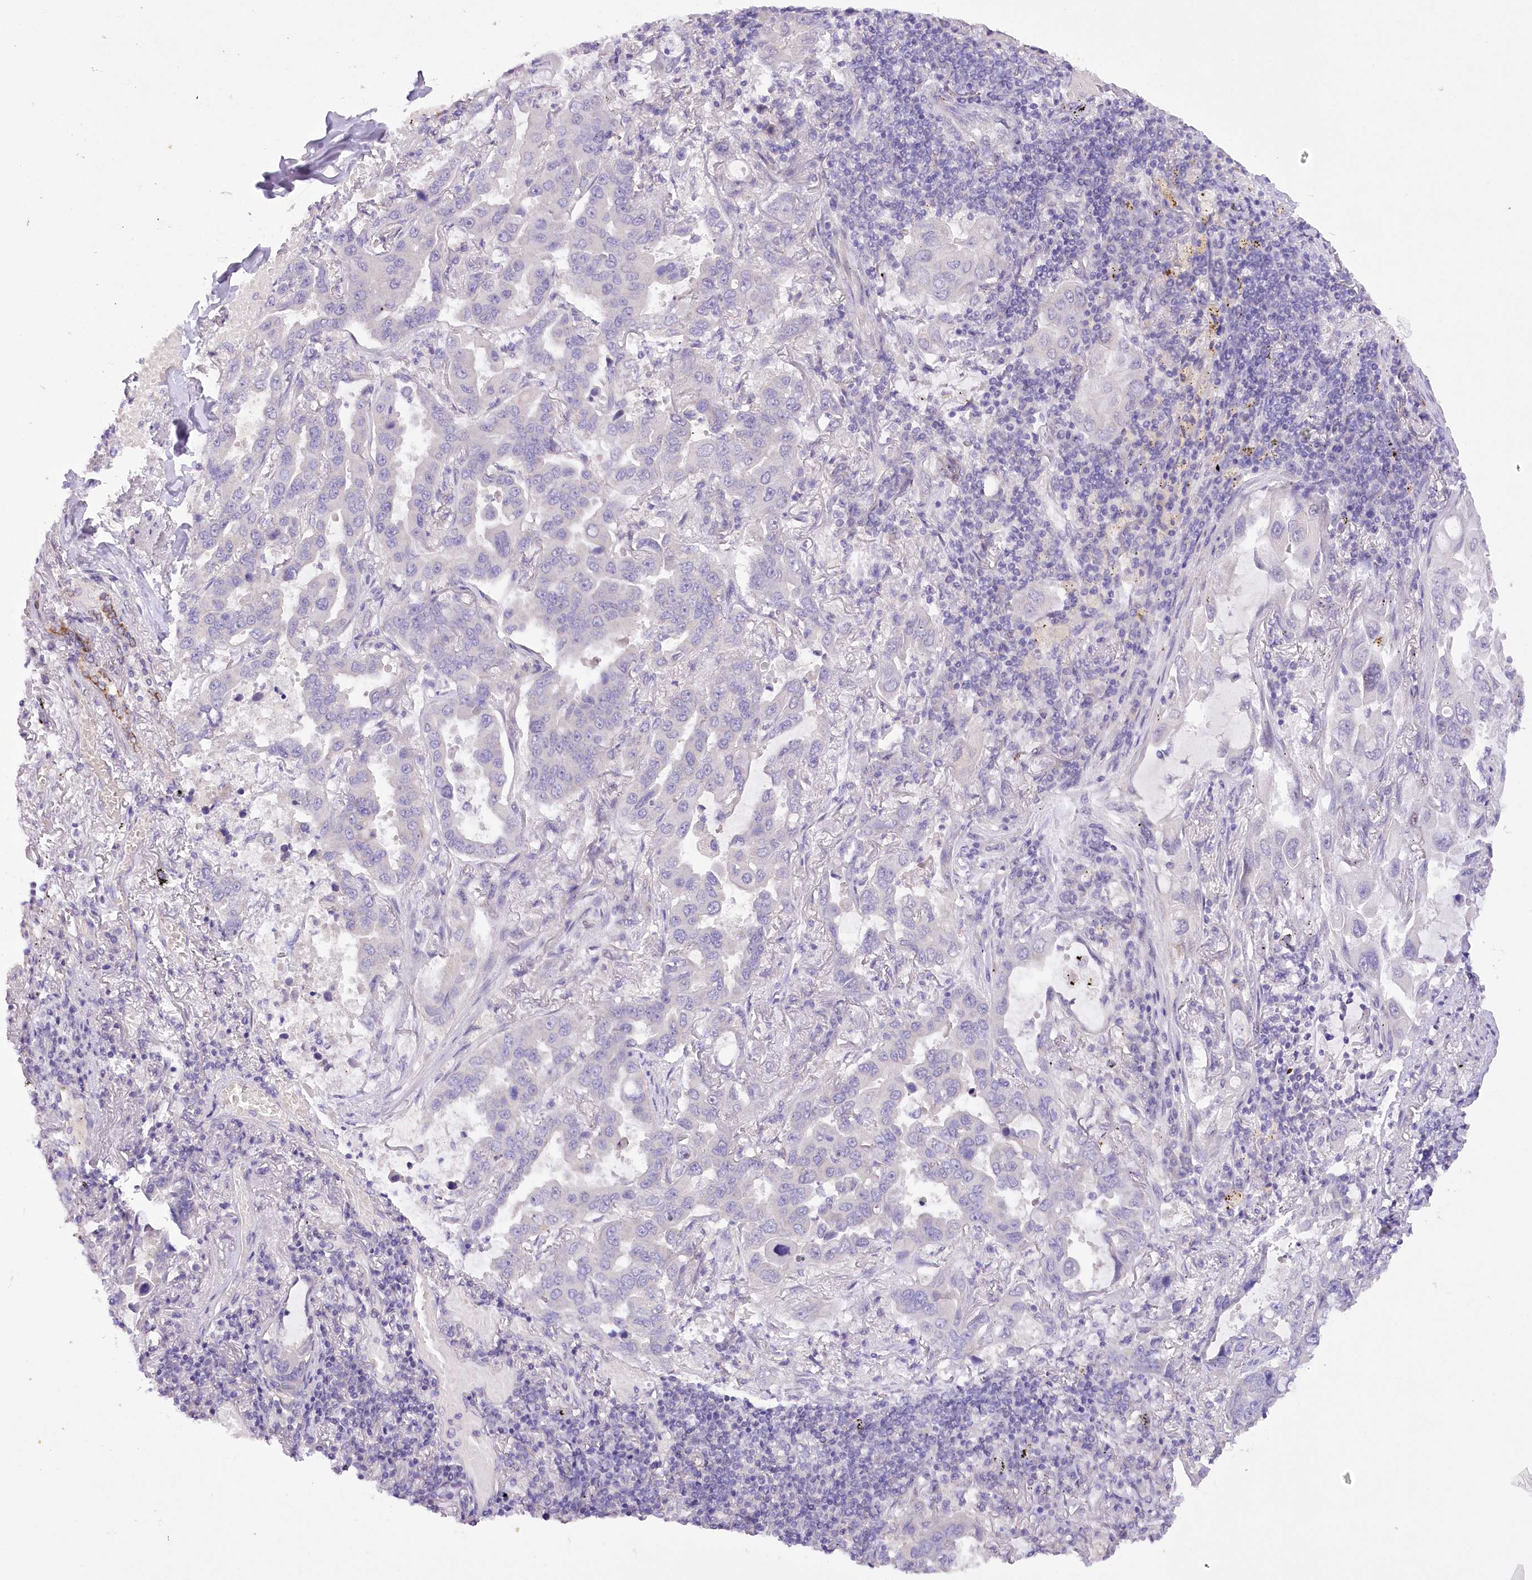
{"staining": {"intensity": "negative", "quantity": "none", "location": "none"}, "tissue": "lung cancer", "cell_type": "Tumor cells", "image_type": "cancer", "snomed": [{"axis": "morphology", "description": "Adenocarcinoma, NOS"}, {"axis": "topography", "description": "Lung"}], "caption": "Micrograph shows no protein expression in tumor cells of adenocarcinoma (lung) tissue.", "gene": "DCUN1D1", "patient": {"sex": "male", "age": 64}}